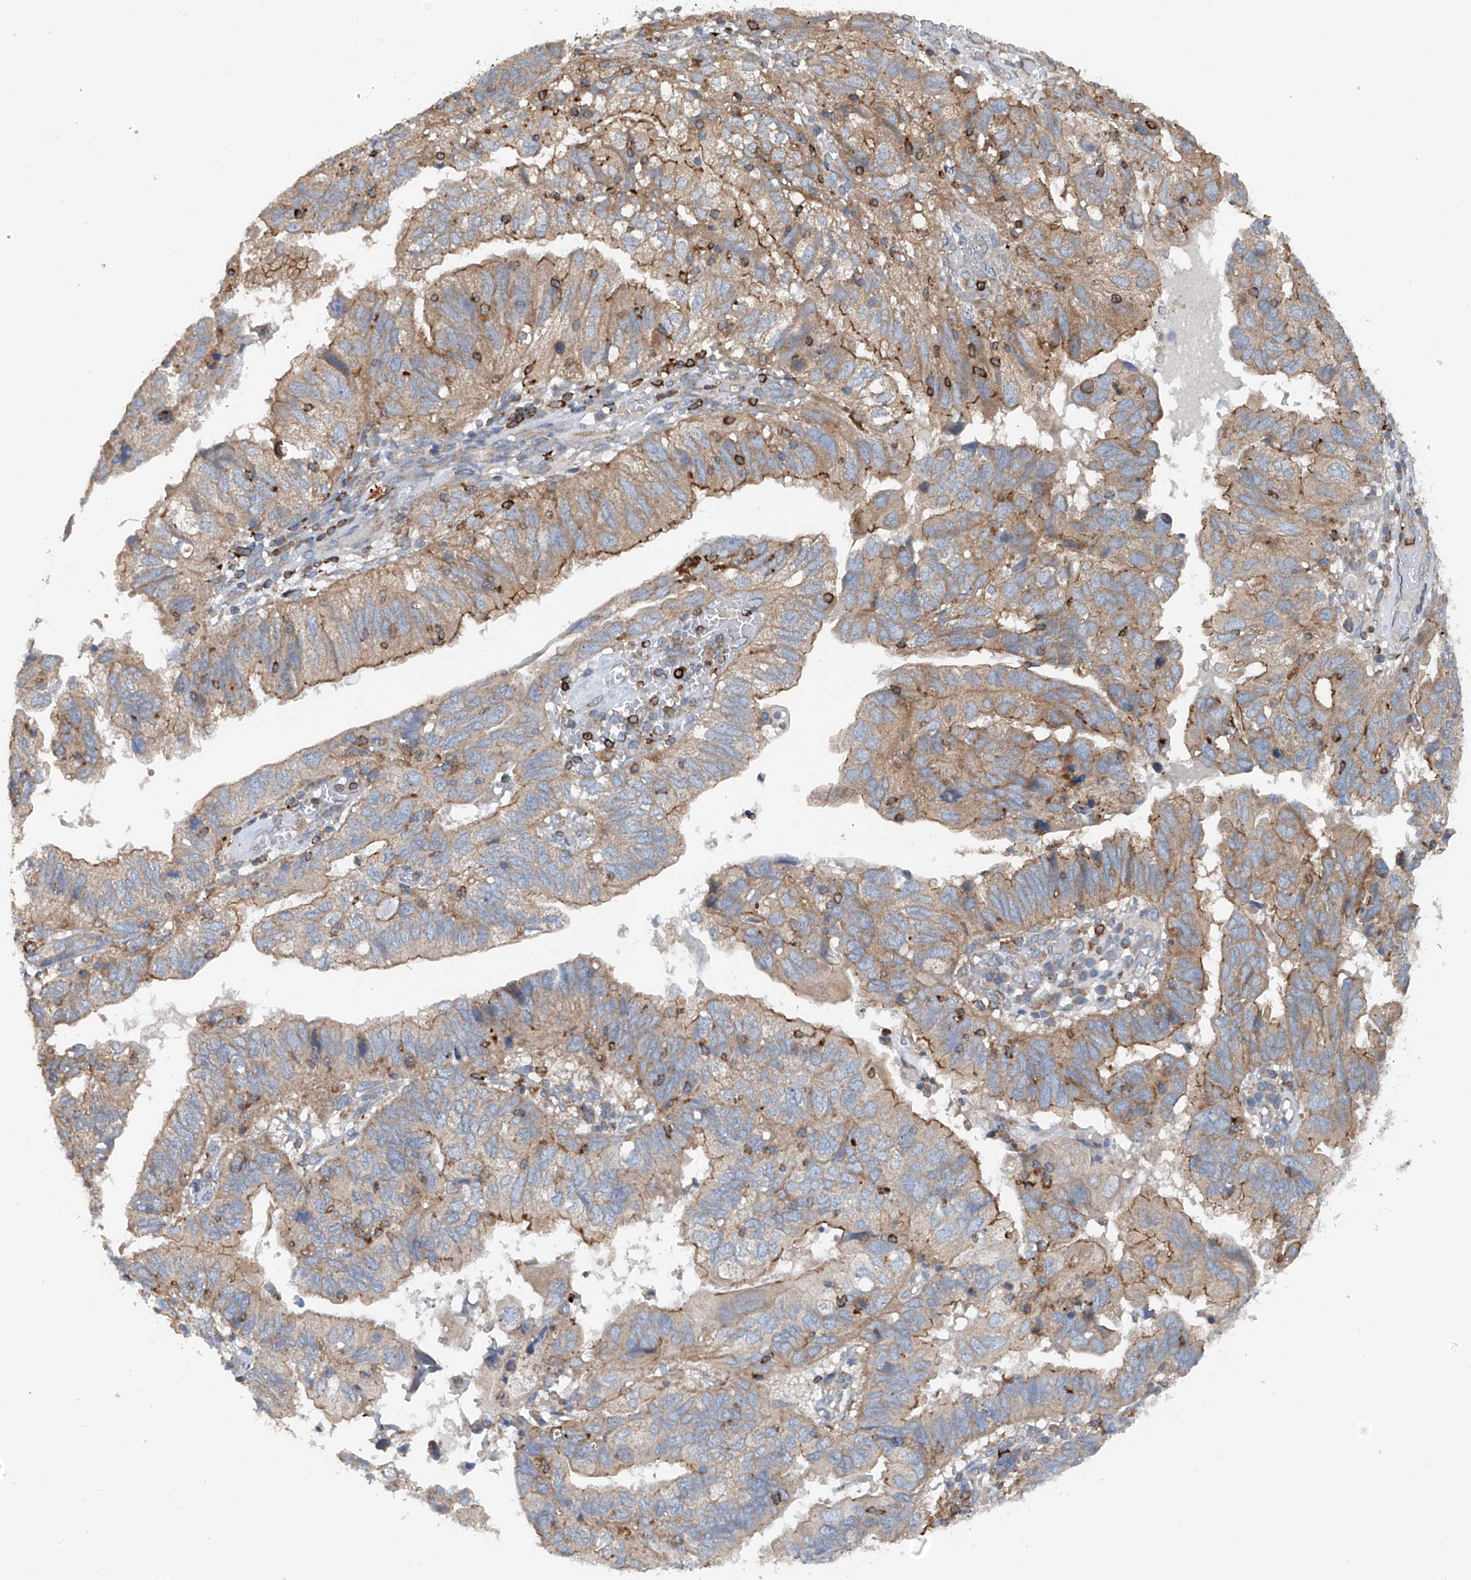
{"staining": {"intensity": "moderate", "quantity": ">75%", "location": "cytoplasmic/membranous"}, "tissue": "endometrial cancer", "cell_type": "Tumor cells", "image_type": "cancer", "snomed": [{"axis": "morphology", "description": "Adenocarcinoma, NOS"}, {"axis": "topography", "description": "Uterus"}], "caption": "About >75% of tumor cells in human endometrial cancer exhibit moderate cytoplasmic/membranous protein staining as visualized by brown immunohistochemical staining.", "gene": "CEP85L", "patient": {"sex": "female", "age": 77}}